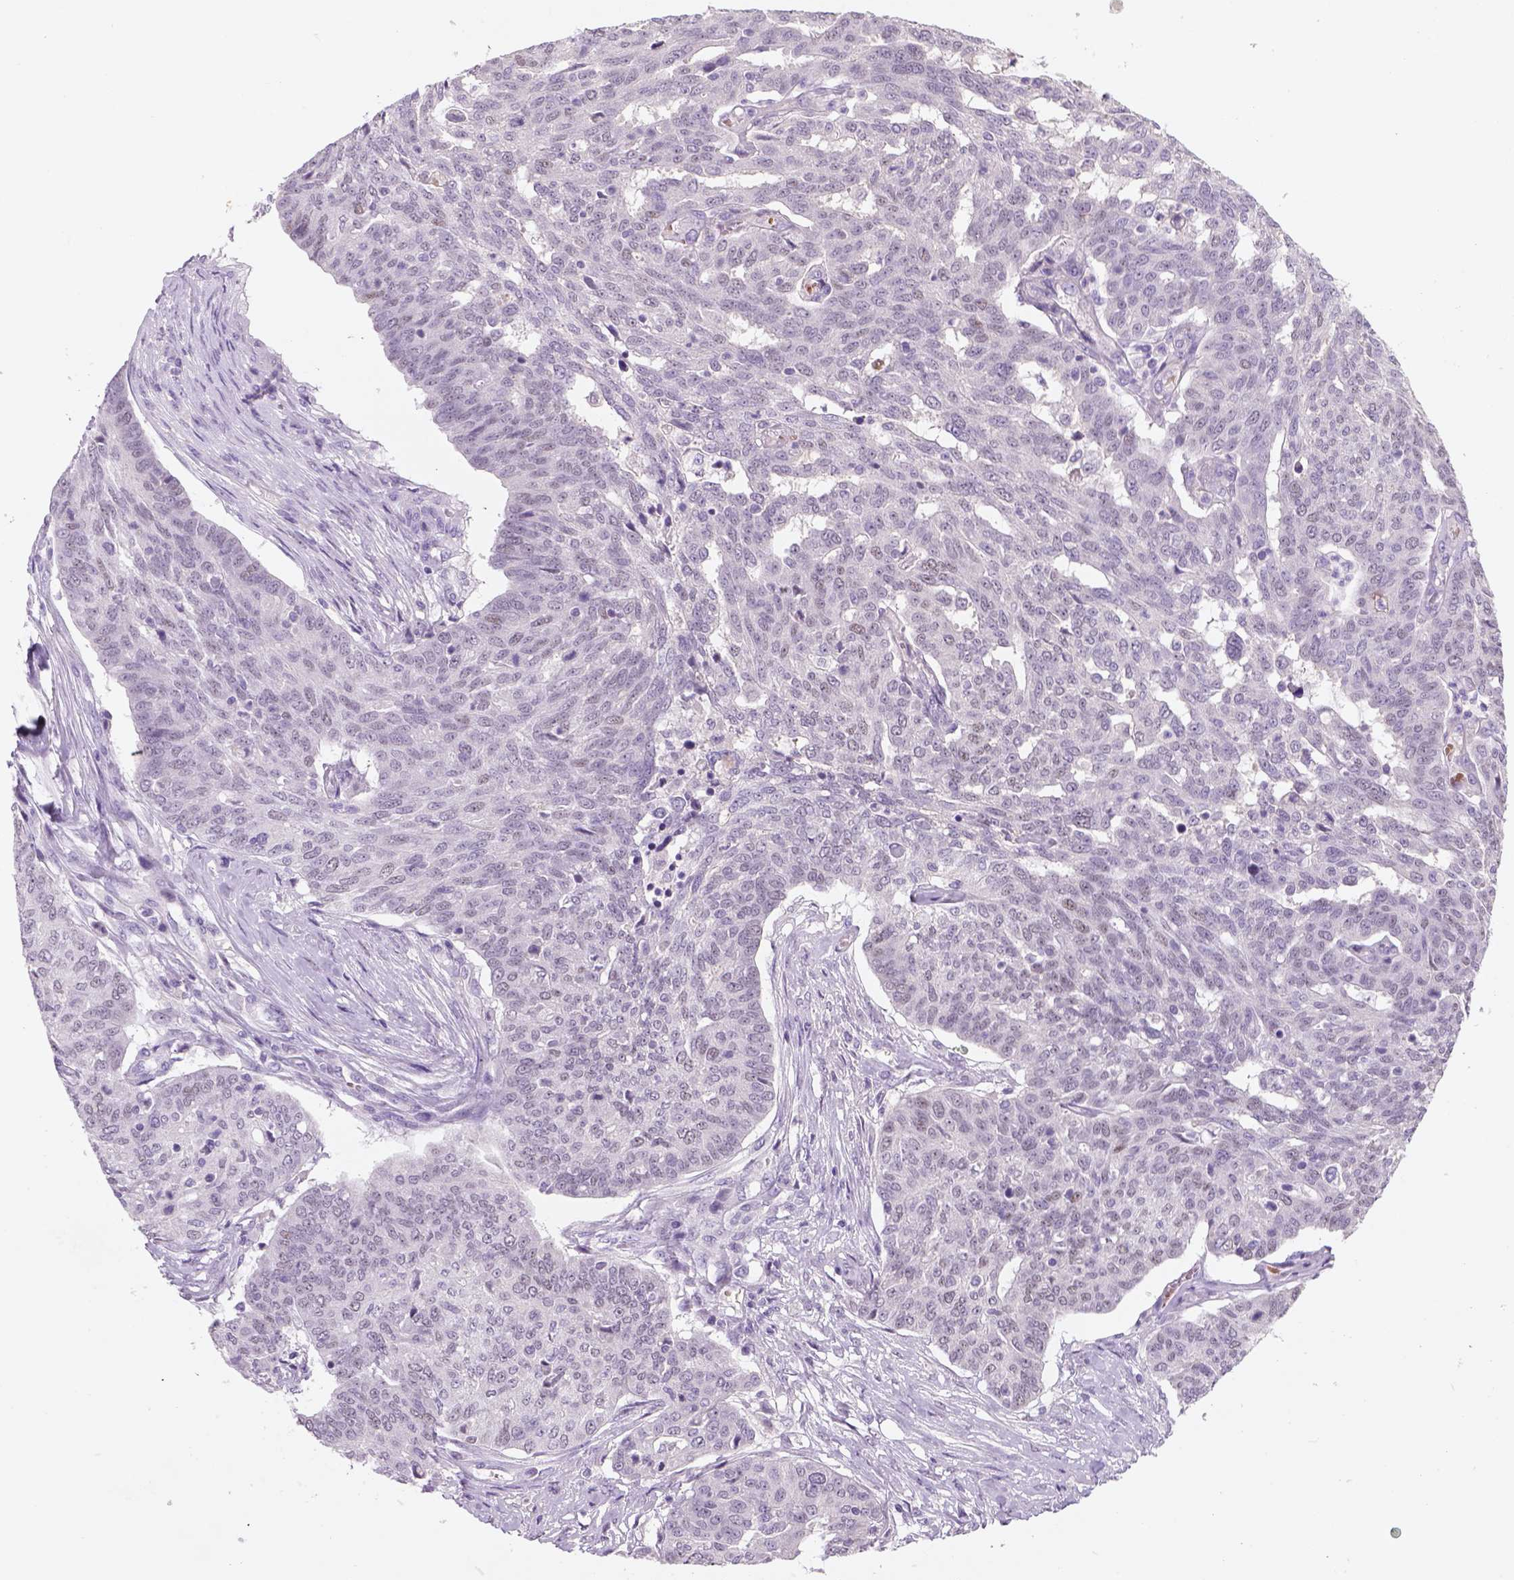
{"staining": {"intensity": "negative", "quantity": "none", "location": "none"}, "tissue": "ovarian cancer", "cell_type": "Tumor cells", "image_type": "cancer", "snomed": [{"axis": "morphology", "description": "Cystadenocarcinoma, serous, NOS"}, {"axis": "topography", "description": "Ovary"}], "caption": "The micrograph demonstrates no staining of tumor cells in ovarian serous cystadenocarcinoma. (Stains: DAB (3,3'-diaminobenzidine) IHC with hematoxylin counter stain, Microscopy: brightfield microscopy at high magnification).", "gene": "ZMAT4", "patient": {"sex": "female", "age": 67}}